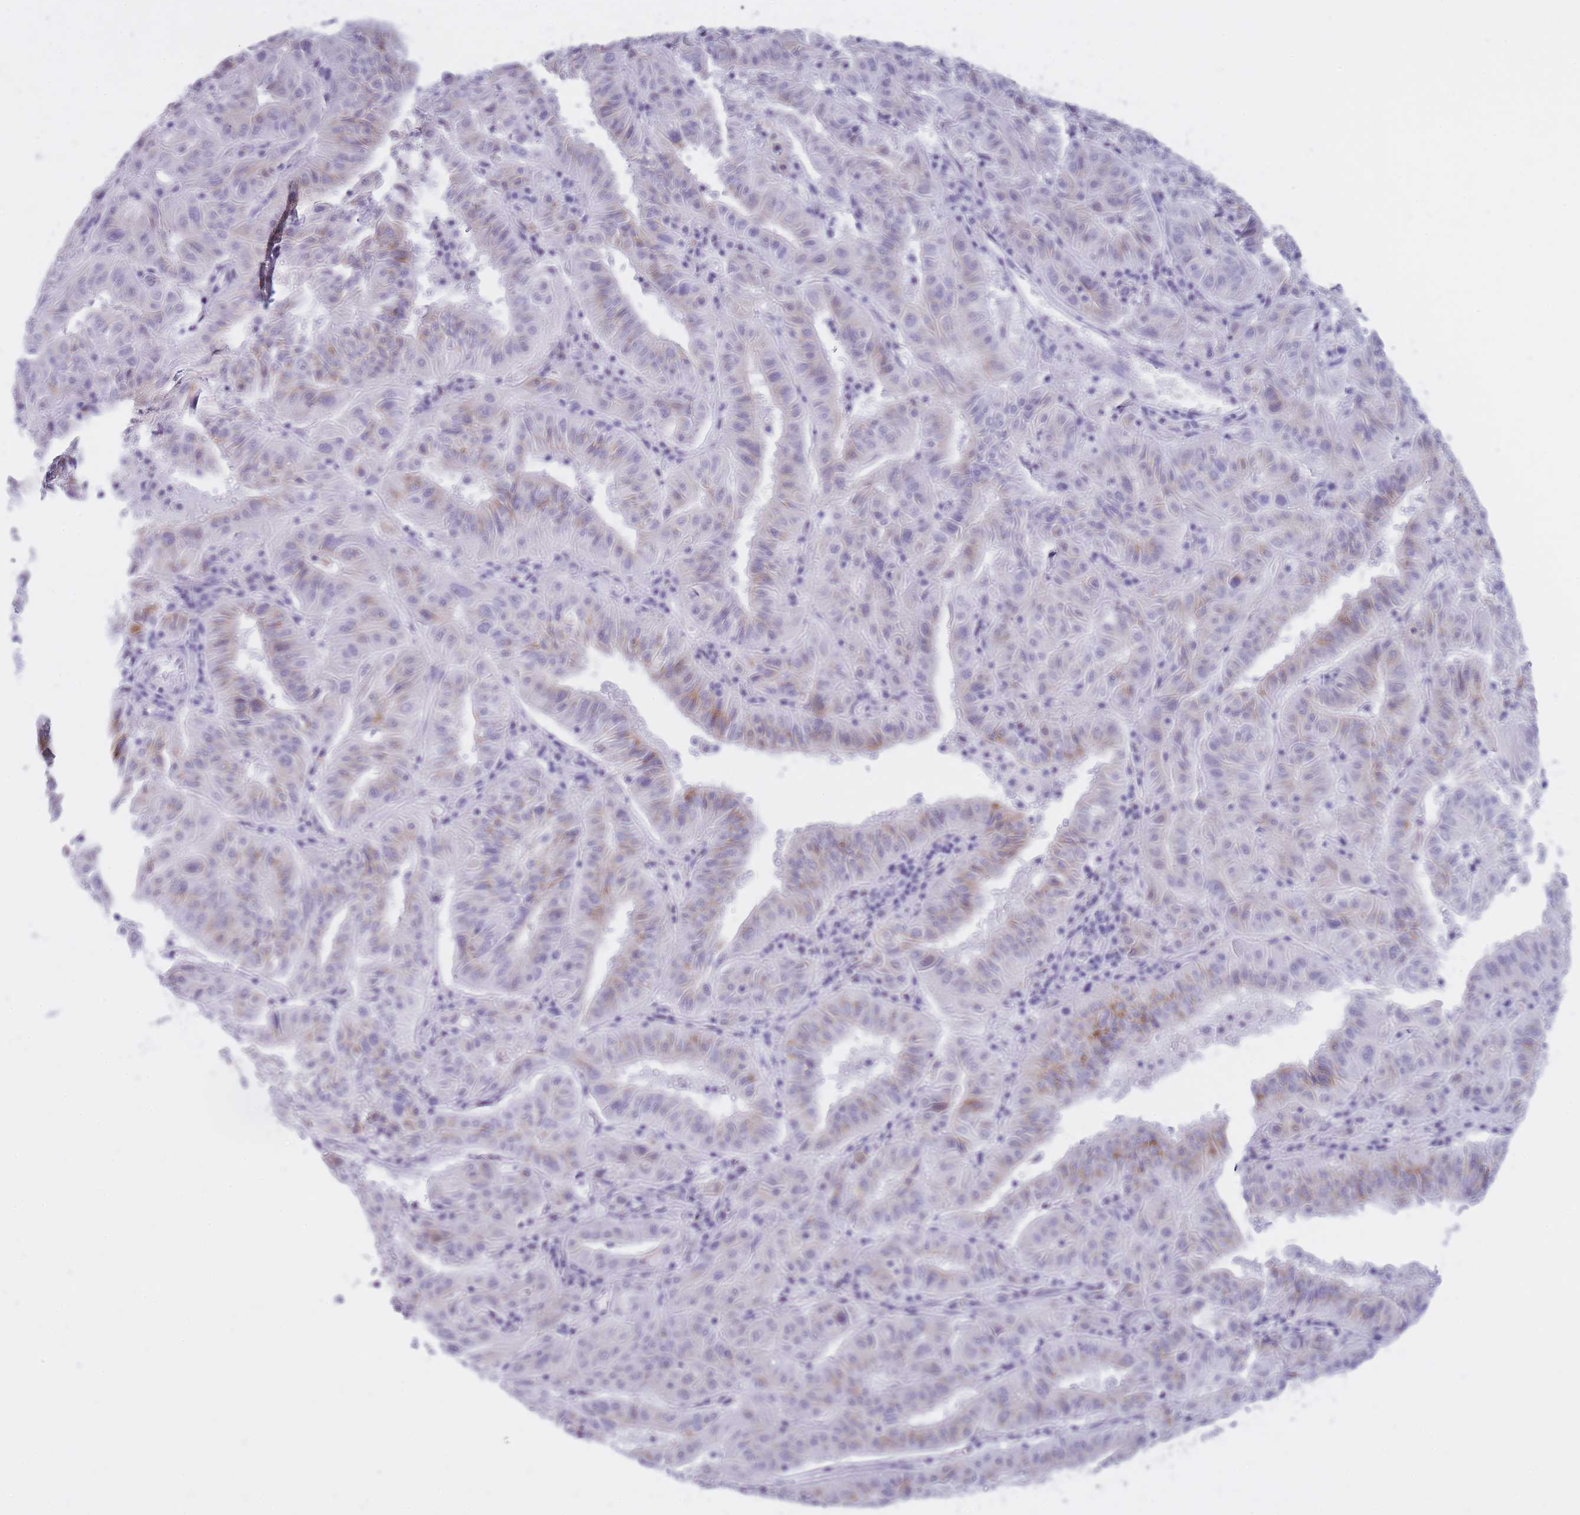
{"staining": {"intensity": "moderate", "quantity": "<25%", "location": "cytoplasmic/membranous"}, "tissue": "pancreatic cancer", "cell_type": "Tumor cells", "image_type": "cancer", "snomed": [{"axis": "morphology", "description": "Adenocarcinoma, NOS"}, {"axis": "topography", "description": "Pancreas"}], "caption": "The image demonstrates immunohistochemical staining of adenocarcinoma (pancreatic). There is moderate cytoplasmic/membranous positivity is identified in about <25% of tumor cells. (Stains: DAB (3,3'-diaminobenzidine) in brown, nuclei in blue, Microscopy: brightfield microscopy at high magnification).", "gene": "GOLGA6D", "patient": {"sex": "male", "age": 63}}